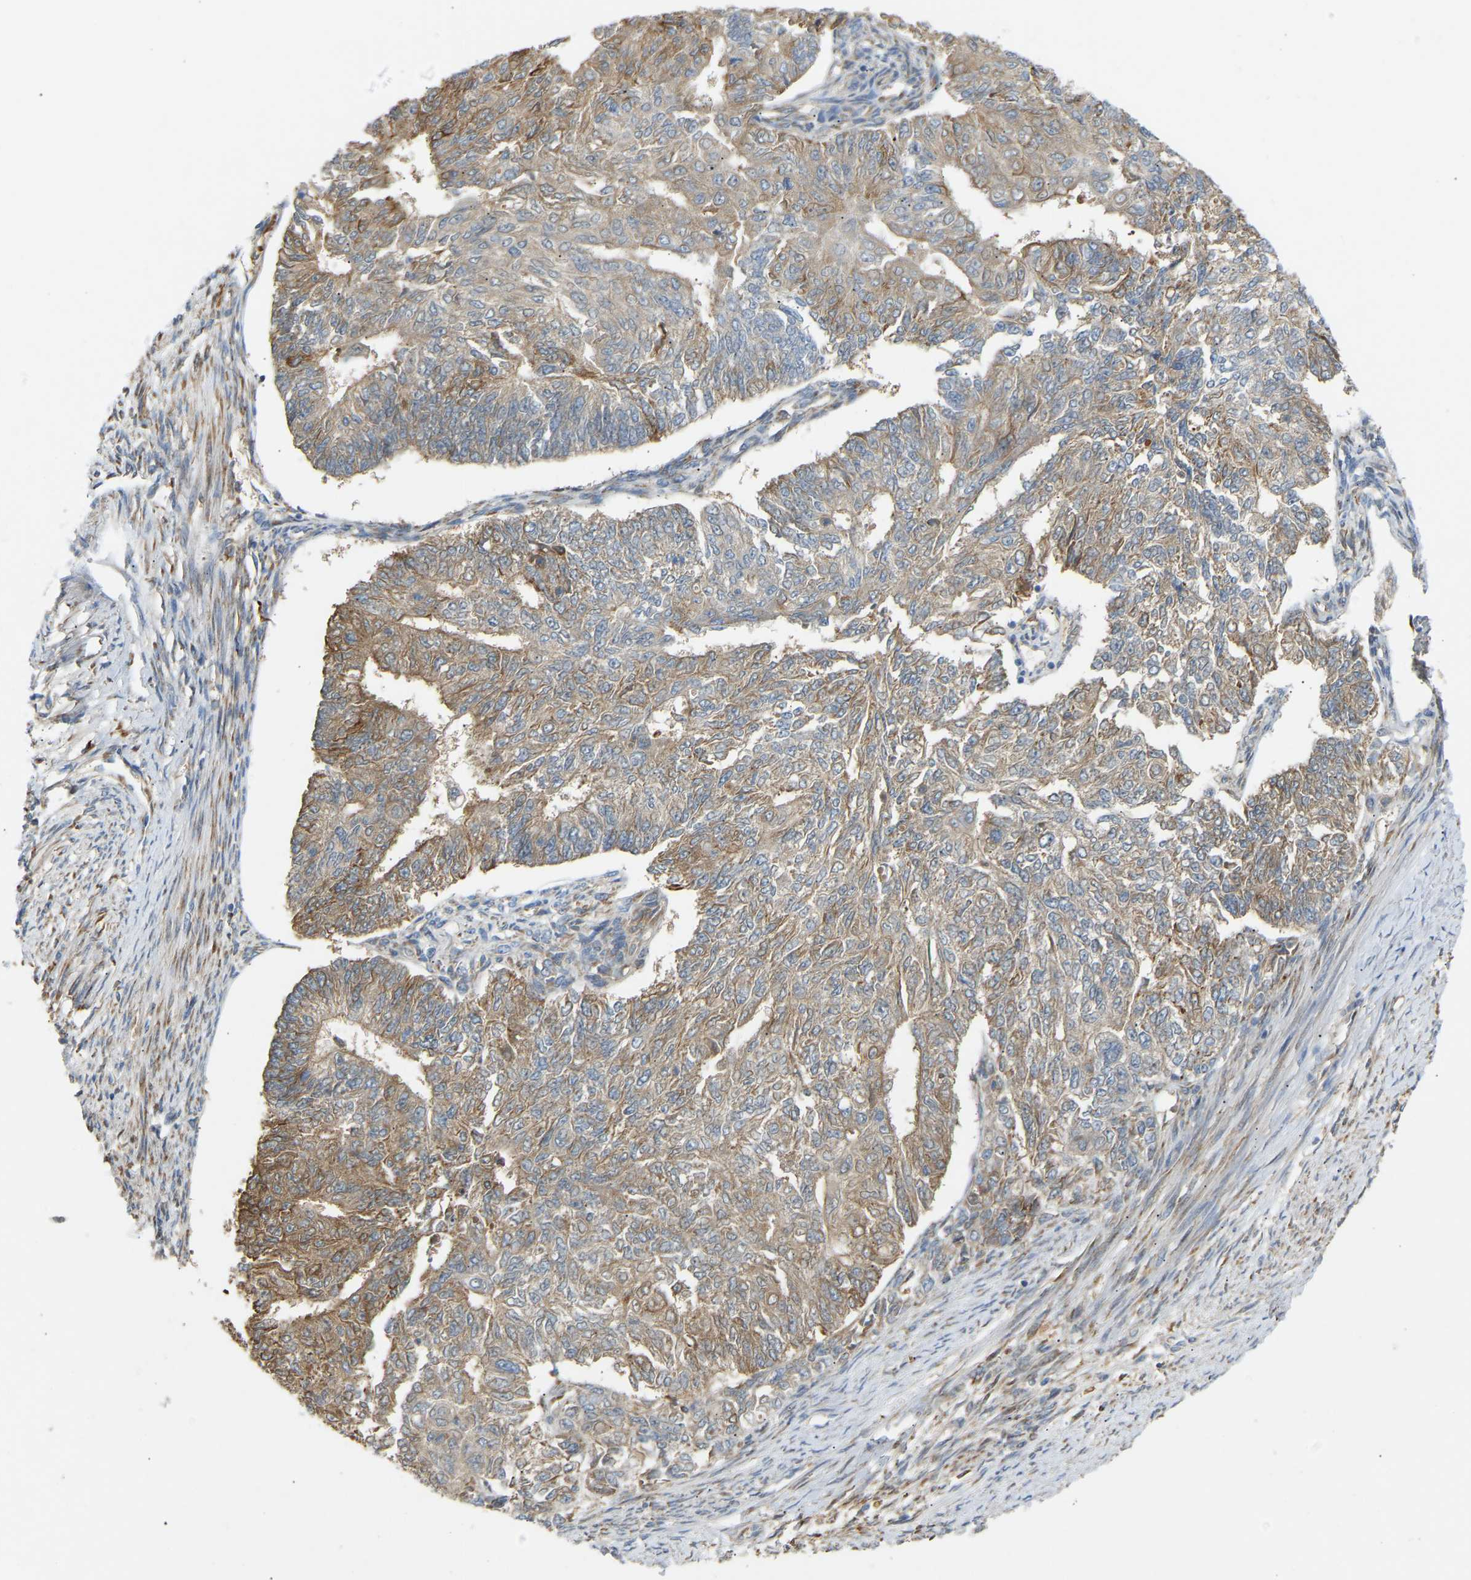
{"staining": {"intensity": "weak", "quantity": ">75%", "location": "cytoplasmic/membranous"}, "tissue": "endometrial cancer", "cell_type": "Tumor cells", "image_type": "cancer", "snomed": [{"axis": "morphology", "description": "Adenocarcinoma, NOS"}, {"axis": "topography", "description": "Endometrium"}], "caption": "A high-resolution micrograph shows immunohistochemistry (IHC) staining of endometrial cancer, which demonstrates weak cytoplasmic/membranous positivity in about >75% of tumor cells. The staining is performed using DAB brown chromogen to label protein expression. The nuclei are counter-stained blue using hematoxylin.", "gene": "PTCD1", "patient": {"sex": "female", "age": 32}}